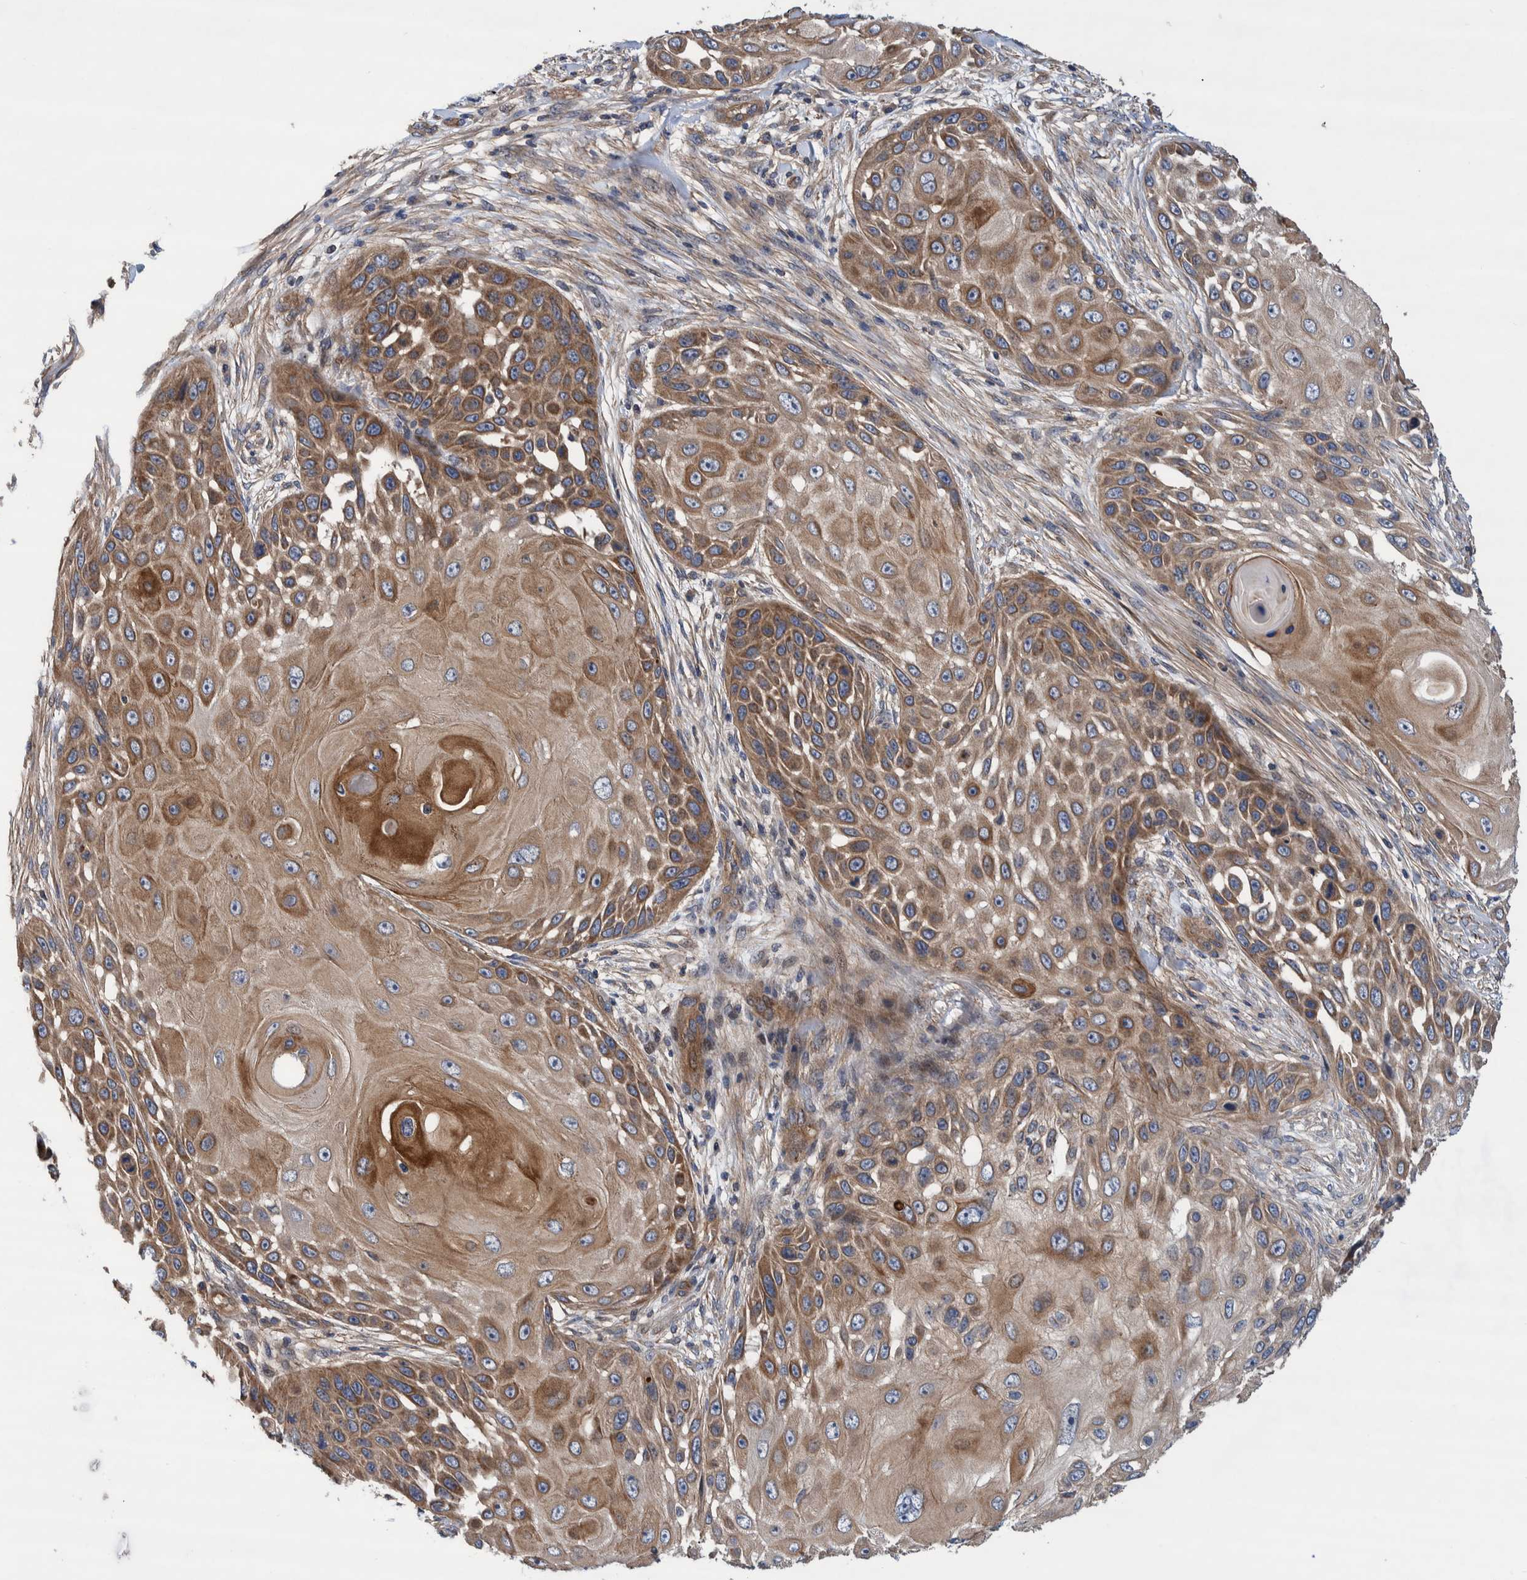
{"staining": {"intensity": "moderate", "quantity": ">75%", "location": "cytoplasmic/membranous"}, "tissue": "skin cancer", "cell_type": "Tumor cells", "image_type": "cancer", "snomed": [{"axis": "morphology", "description": "Squamous cell carcinoma, NOS"}, {"axis": "topography", "description": "Skin"}], "caption": "Squamous cell carcinoma (skin) tissue displays moderate cytoplasmic/membranous positivity in approximately >75% of tumor cells (brown staining indicates protein expression, while blue staining denotes nuclei).", "gene": "GRPEL2", "patient": {"sex": "female", "age": 44}}